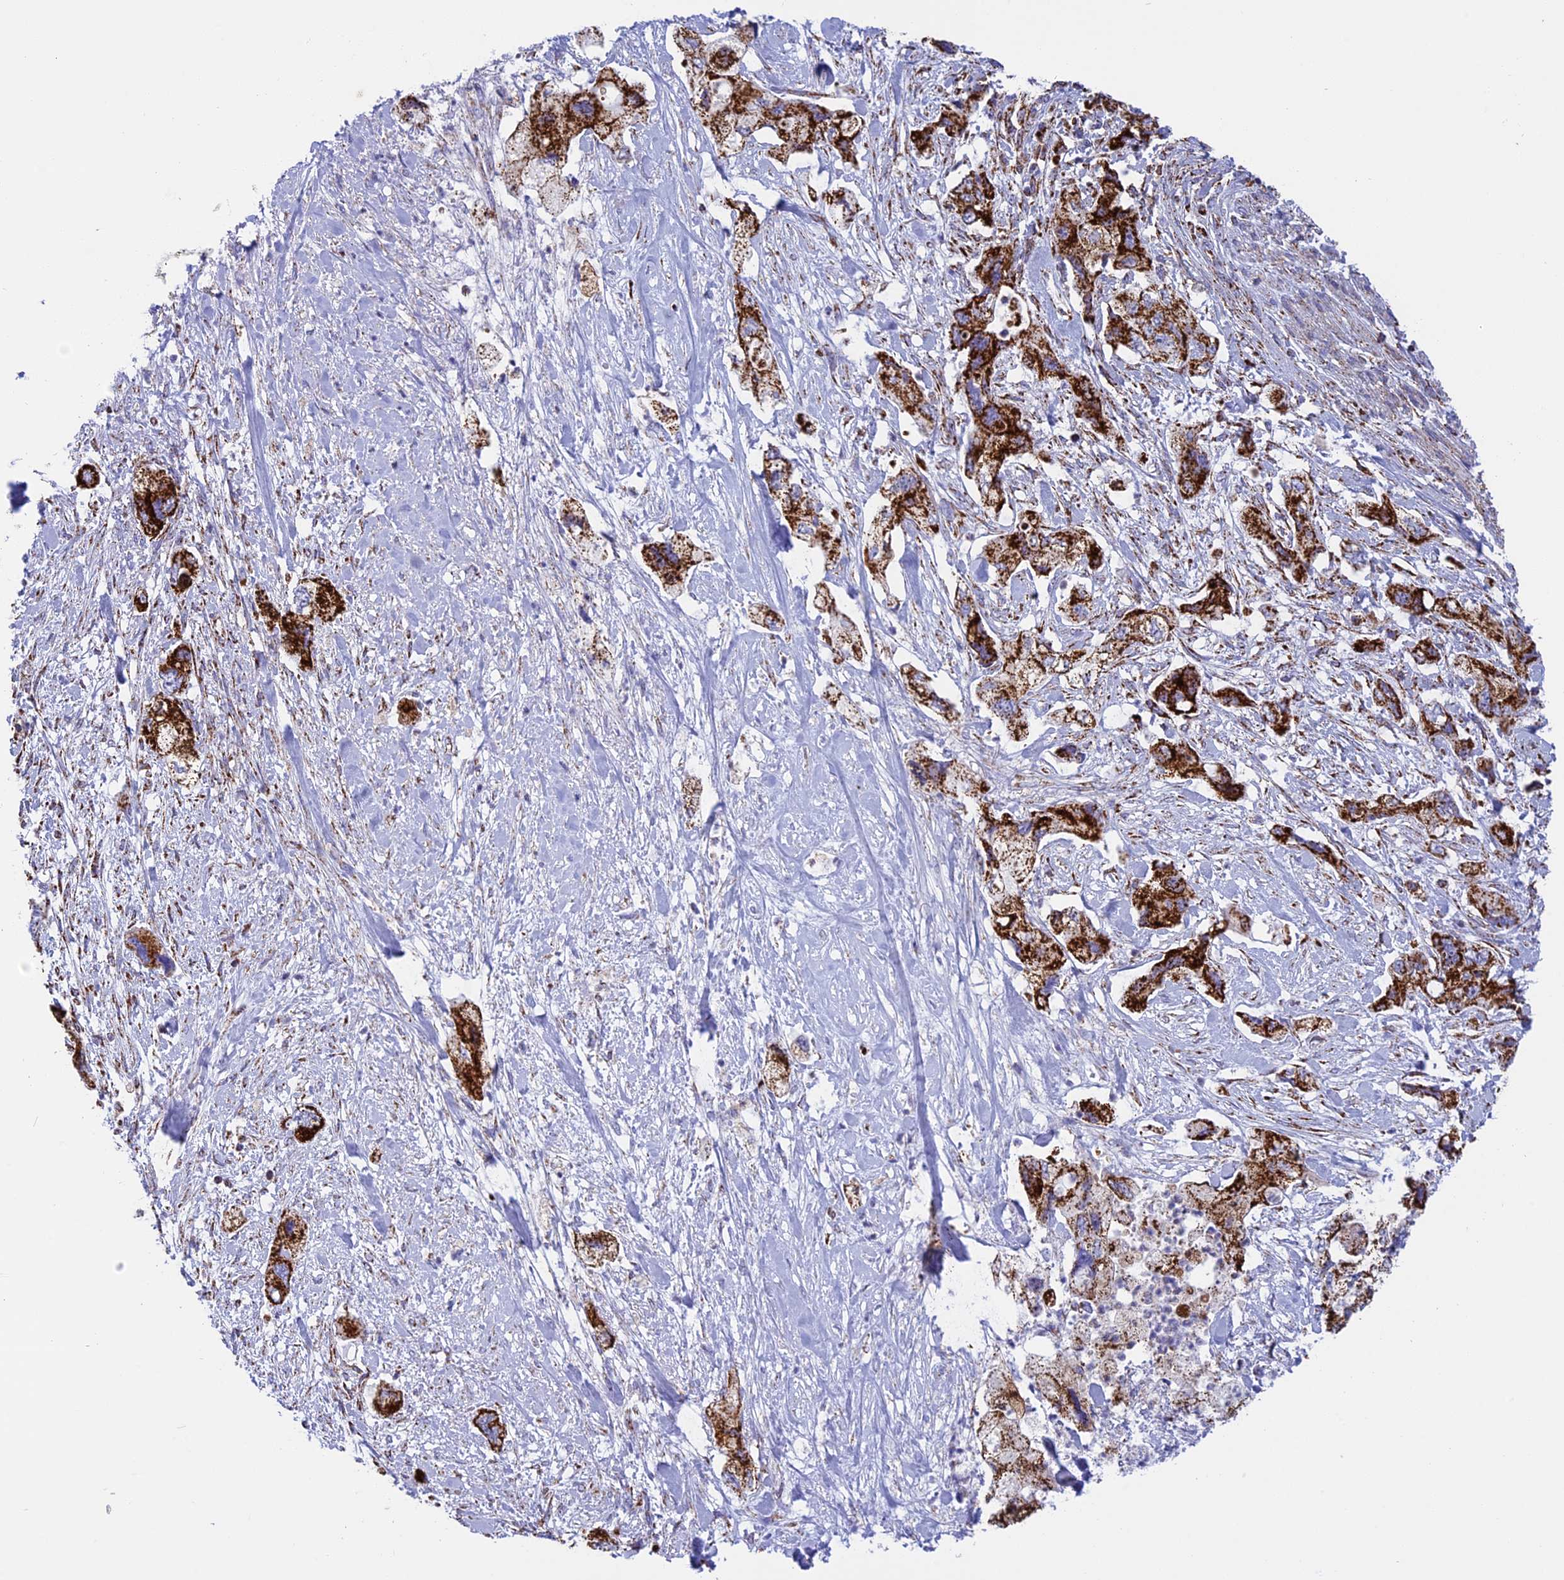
{"staining": {"intensity": "strong", "quantity": ">75%", "location": "cytoplasmic/membranous"}, "tissue": "pancreatic cancer", "cell_type": "Tumor cells", "image_type": "cancer", "snomed": [{"axis": "morphology", "description": "Adenocarcinoma, NOS"}, {"axis": "topography", "description": "Pancreas"}], "caption": "Immunohistochemistry micrograph of pancreatic cancer (adenocarcinoma) stained for a protein (brown), which exhibits high levels of strong cytoplasmic/membranous positivity in approximately >75% of tumor cells.", "gene": "ISOC2", "patient": {"sex": "female", "age": 73}}